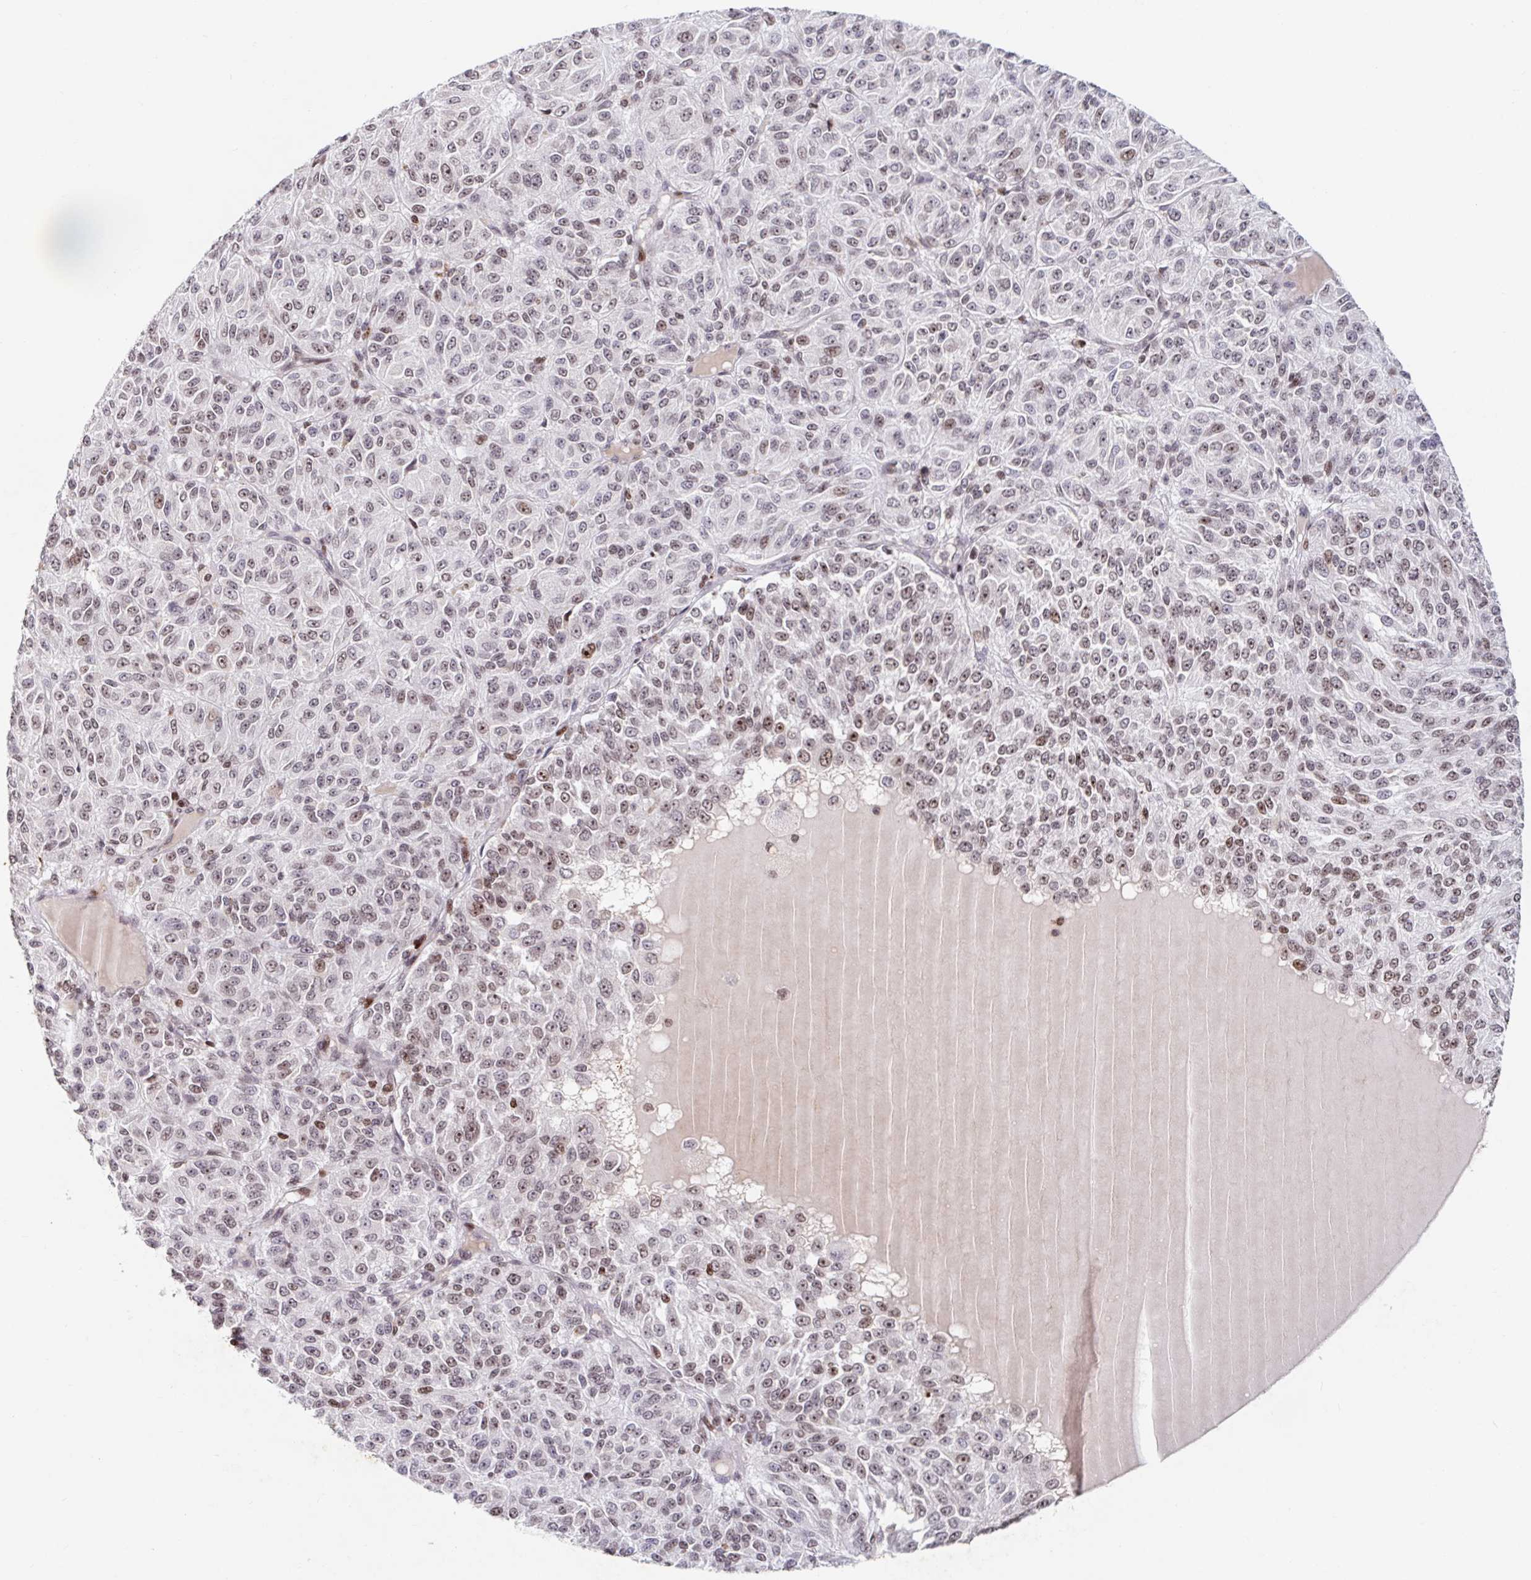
{"staining": {"intensity": "weak", "quantity": ">75%", "location": "nuclear"}, "tissue": "melanoma", "cell_type": "Tumor cells", "image_type": "cancer", "snomed": [{"axis": "morphology", "description": "Malignant melanoma, Metastatic site"}, {"axis": "topography", "description": "Brain"}], "caption": "The micrograph displays a brown stain indicating the presence of a protein in the nuclear of tumor cells in melanoma.", "gene": "C19orf53", "patient": {"sex": "female", "age": 56}}